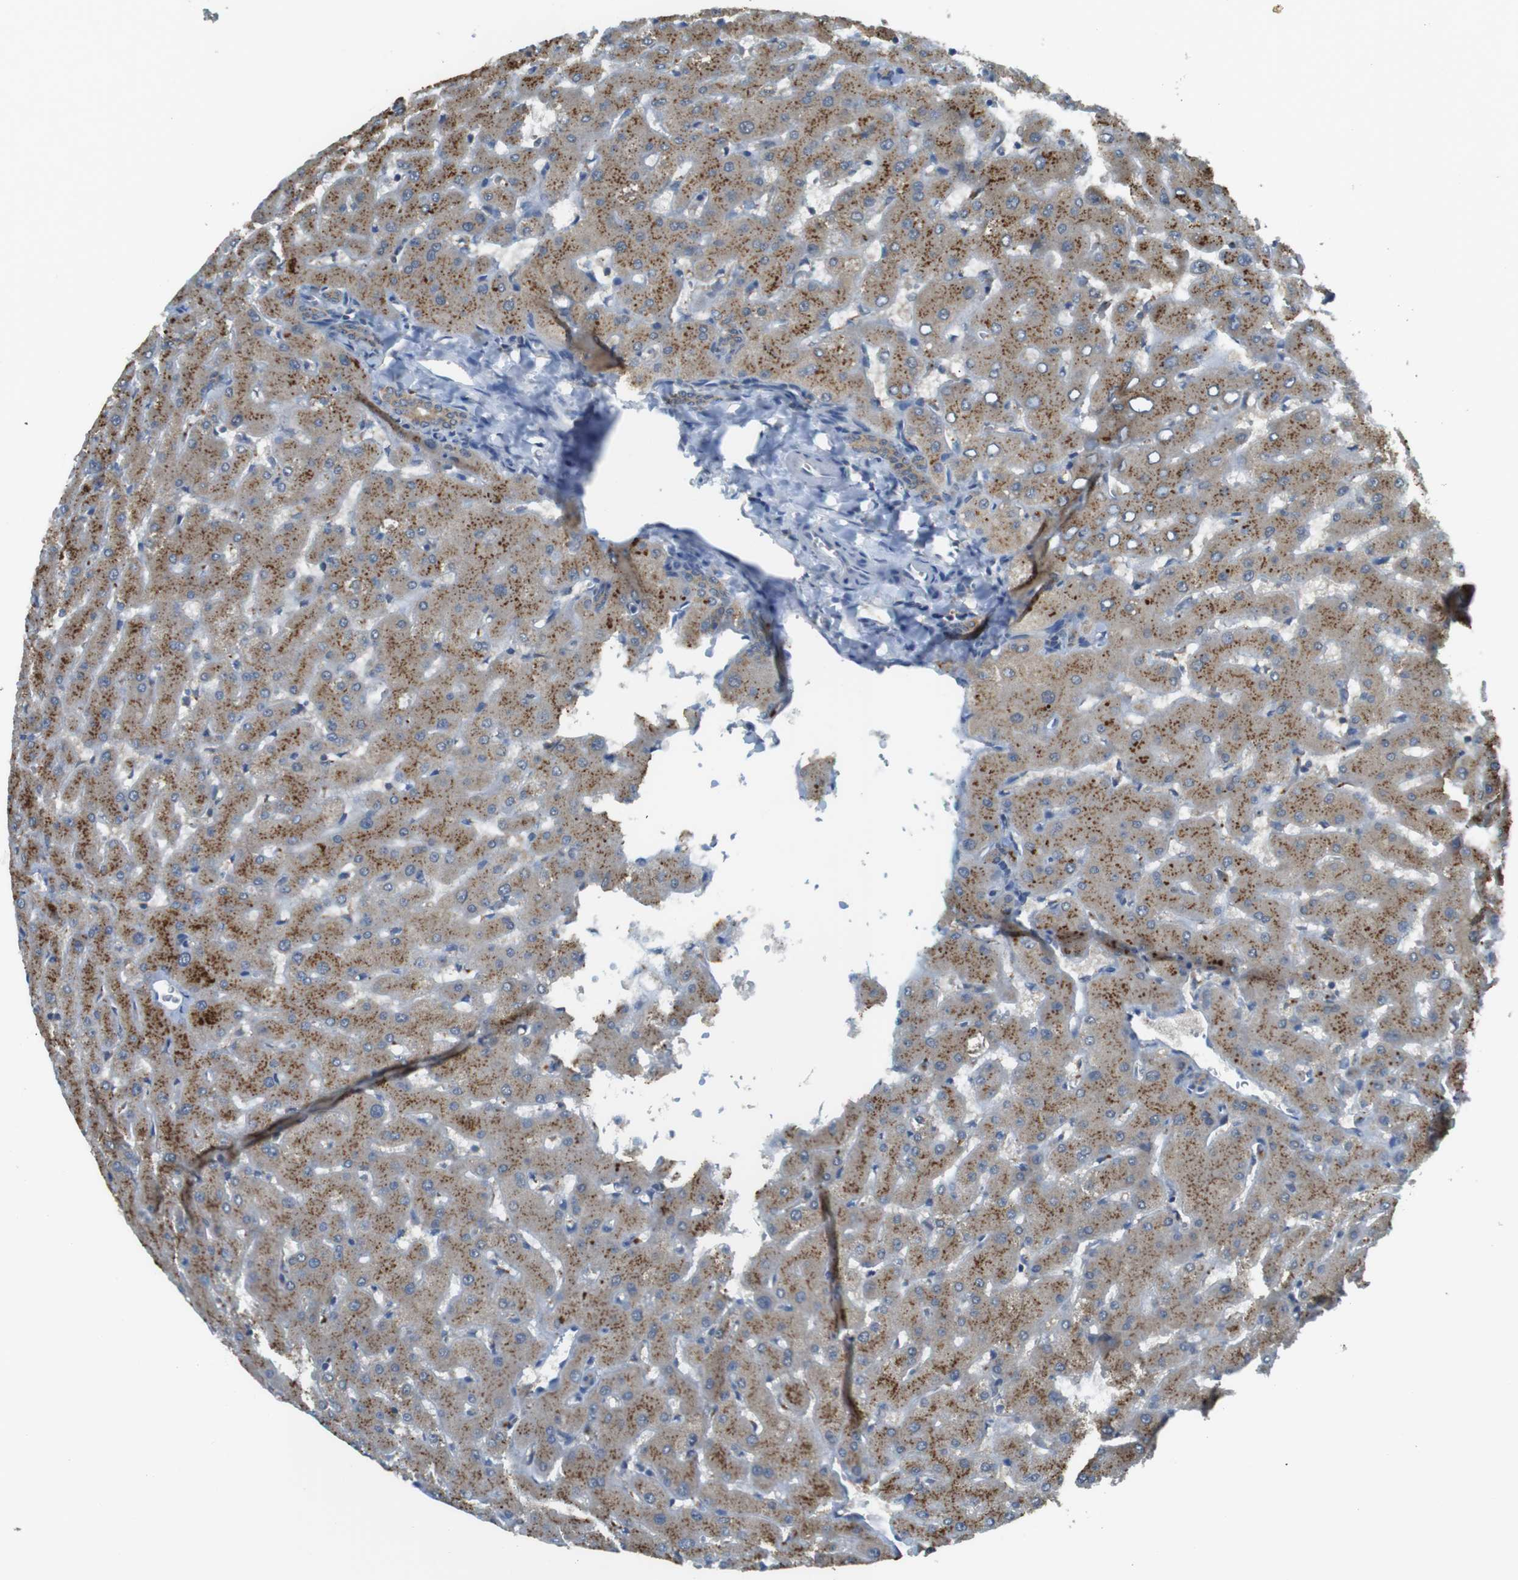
{"staining": {"intensity": "weak", "quantity": ">75%", "location": "cytoplasmic/membranous"}, "tissue": "liver", "cell_type": "Cholangiocytes", "image_type": "normal", "snomed": [{"axis": "morphology", "description": "Normal tissue, NOS"}, {"axis": "topography", "description": "Liver"}], "caption": "Weak cytoplasmic/membranous staining is identified in approximately >75% of cholangiocytes in benign liver.", "gene": "BRI3BP", "patient": {"sex": "female", "age": 63}}